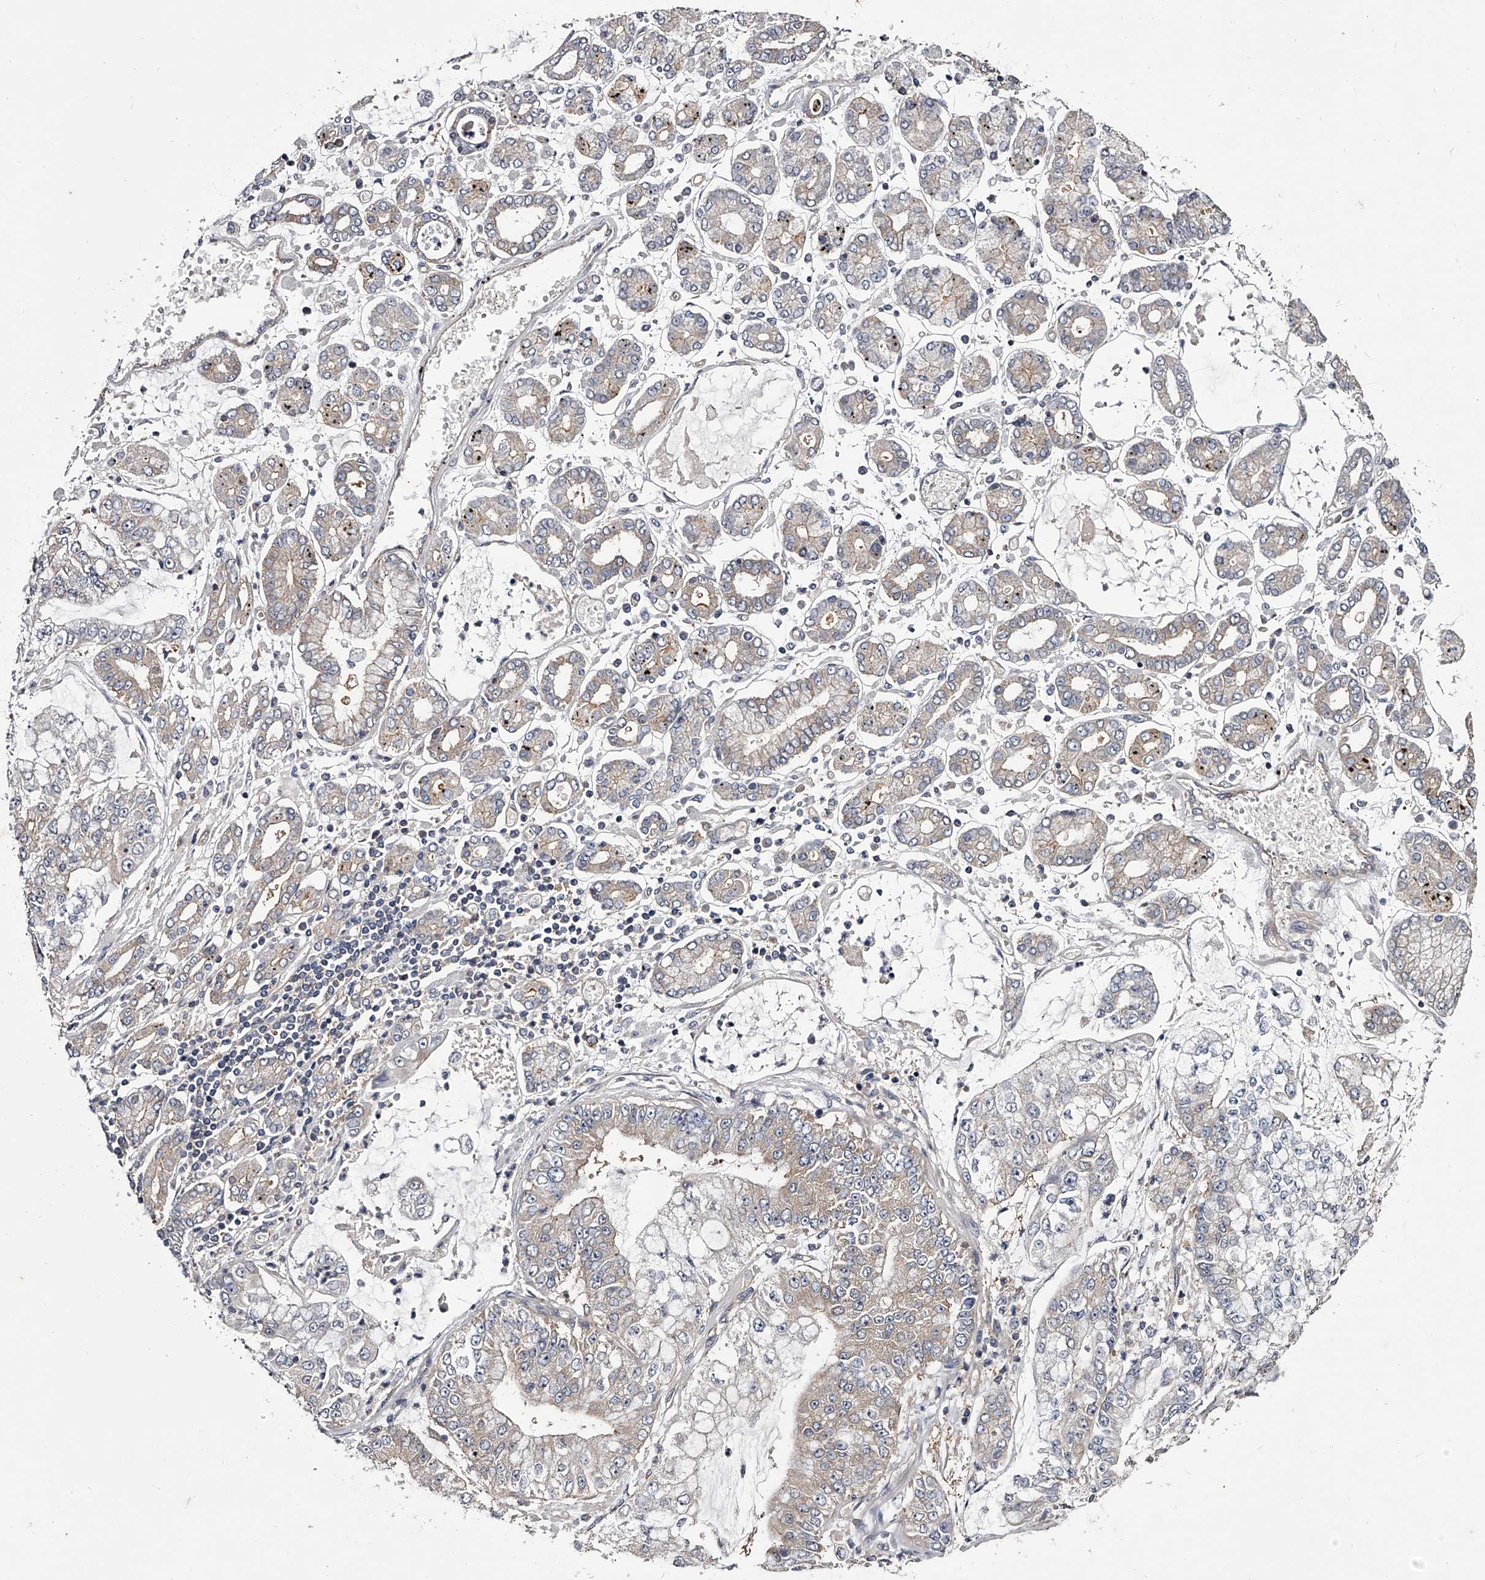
{"staining": {"intensity": "negative", "quantity": "none", "location": "none"}, "tissue": "stomach cancer", "cell_type": "Tumor cells", "image_type": "cancer", "snomed": [{"axis": "morphology", "description": "Adenocarcinoma, NOS"}, {"axis": "topography", "description": "Stomach"}], "caption": "This is an IHC photomicrograph of stomach cancer (adenocarcinoma). There is no expression in tumor cells.", "gene": "GAPVD1", "patient": {"sex": "male", "age": 76}}